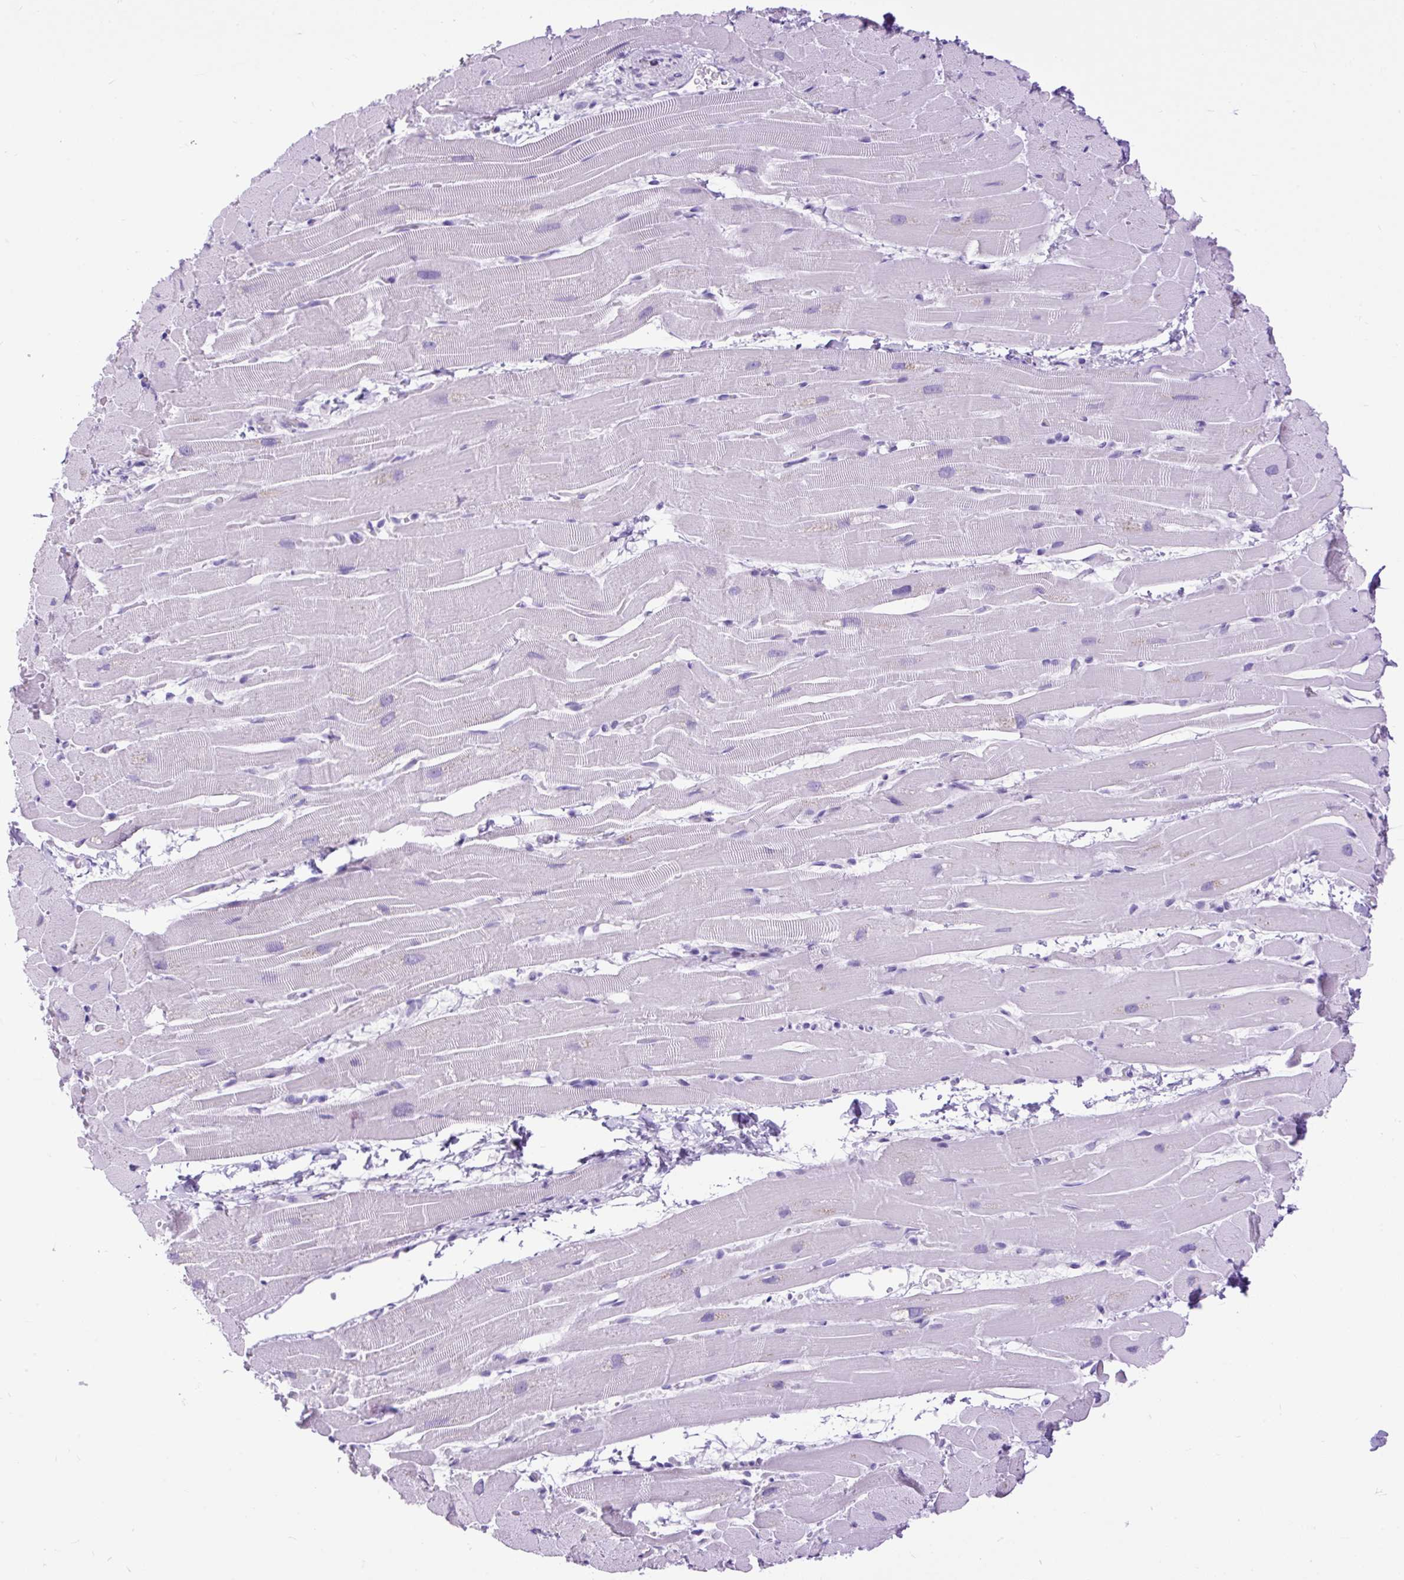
{"staining": {"intensity": "negative", "quantity": "none", "location": "none"}, "tissue": "heart muscle", "cell_type": "Cardiomyocytes", "image_type": "normal", "snomed": [{"axis": "morphology", "description": "Normal tissue, NOS"}, {"axis": "topography", "description": "Heart"}], "caption": "Histopathology image shows no significant protein staining in cardiomyocytes of unremarkable heart muscle. (Brightfield microscopy of DAB immunohistochemistry at high magnification).", "gene": "ZNF256", "patient": {"sex": "male", "age": 37}}